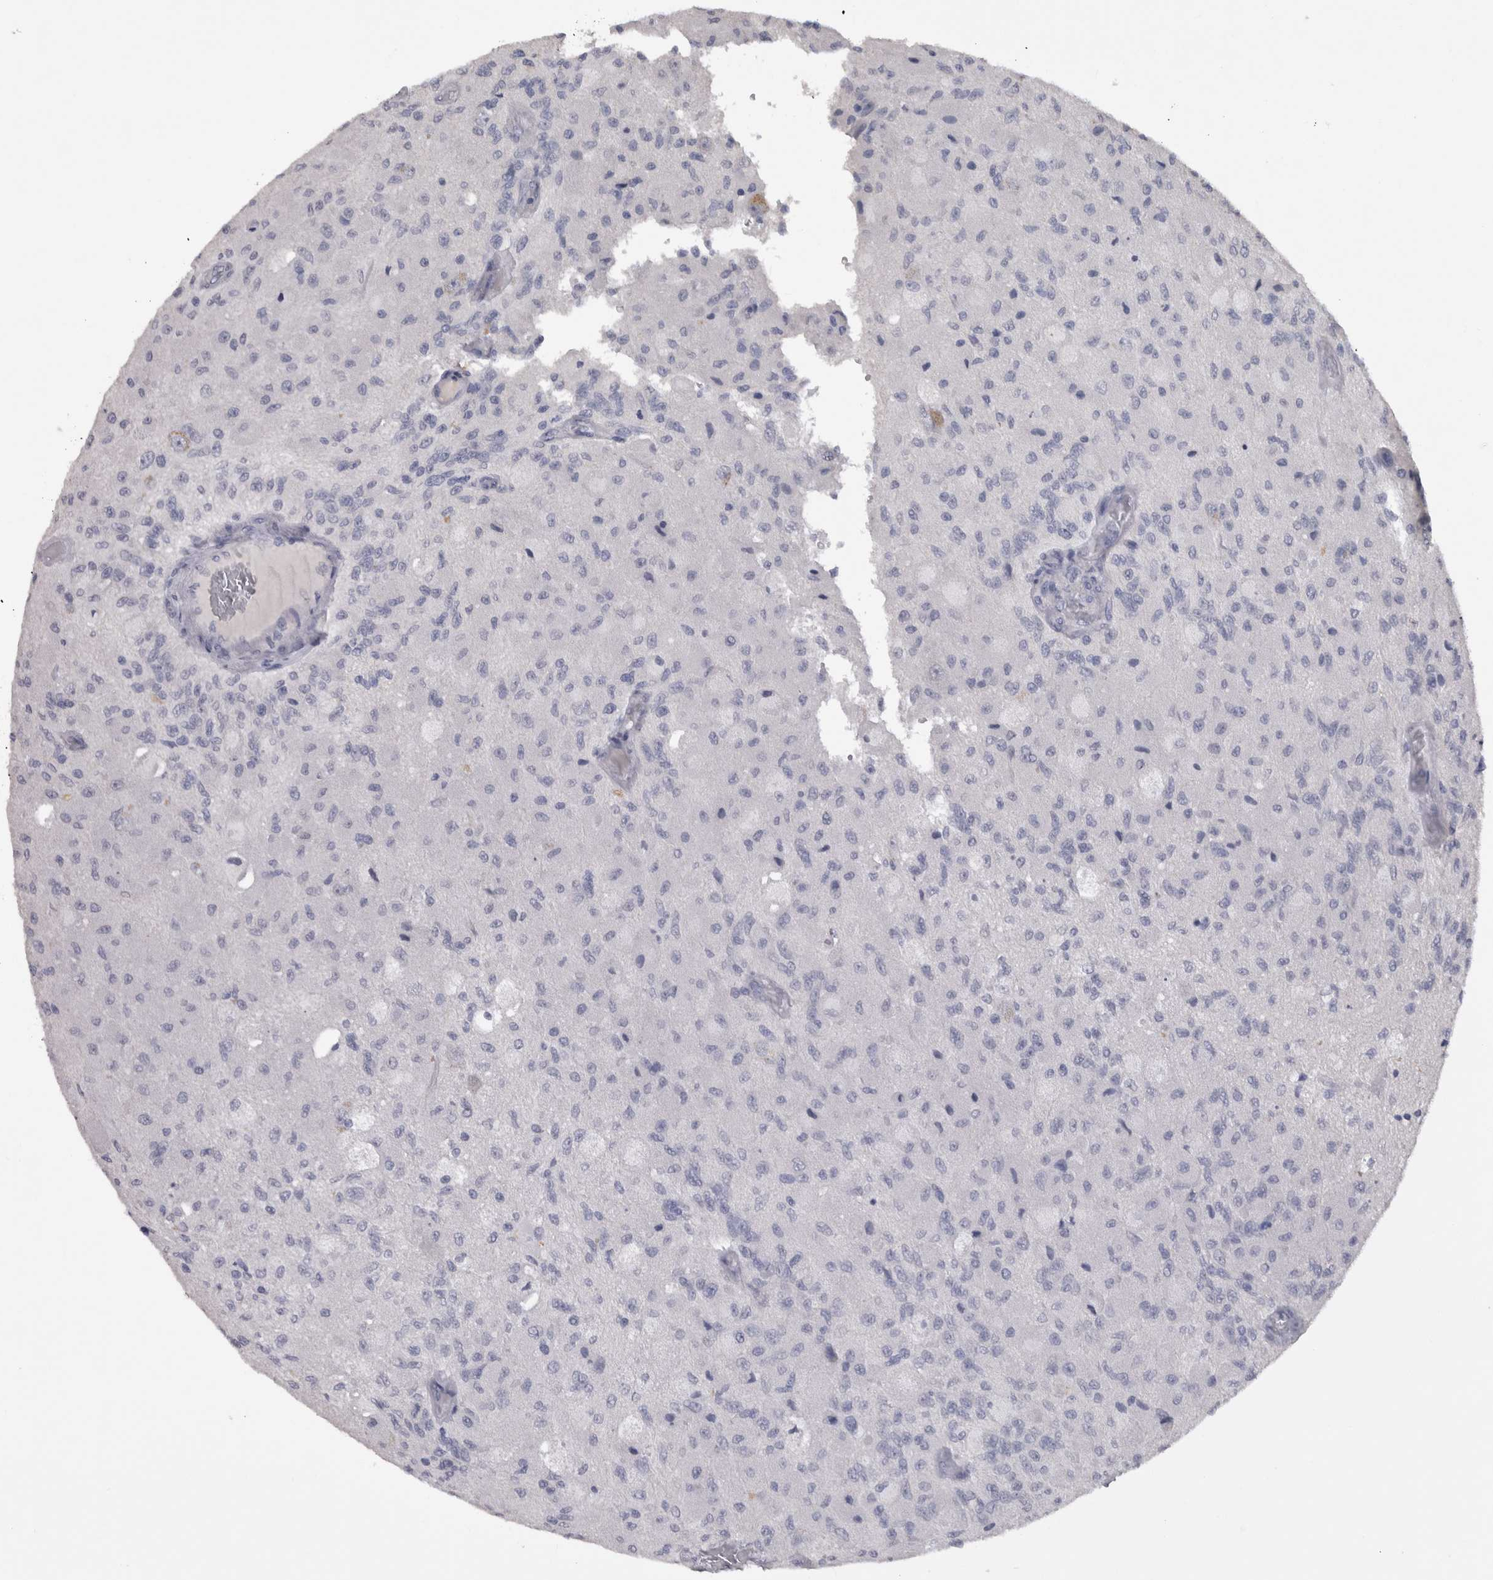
{"staining": {"intensity": "negative", "quantity": "none", "location": "none"}, "tissue": "glioma", "cell_type": "Tumor cells", "image_type": "cancer", "snomed": [{"axis": "morphology", "description": "Normal tissue, NOS"}, {"axis": "morphology", "description": "Glioma, malignant, High grade"}, {"axis": "topography", "description": "Cerebral cortex"}], "caption": "This is an immunohistochemistry (IHC) photomicrograph of high-grade glioma (malignant). There is no positivity in tumor cells.", "gene": "ADAM2", "patient": {"sex": "male", "age": 77}}